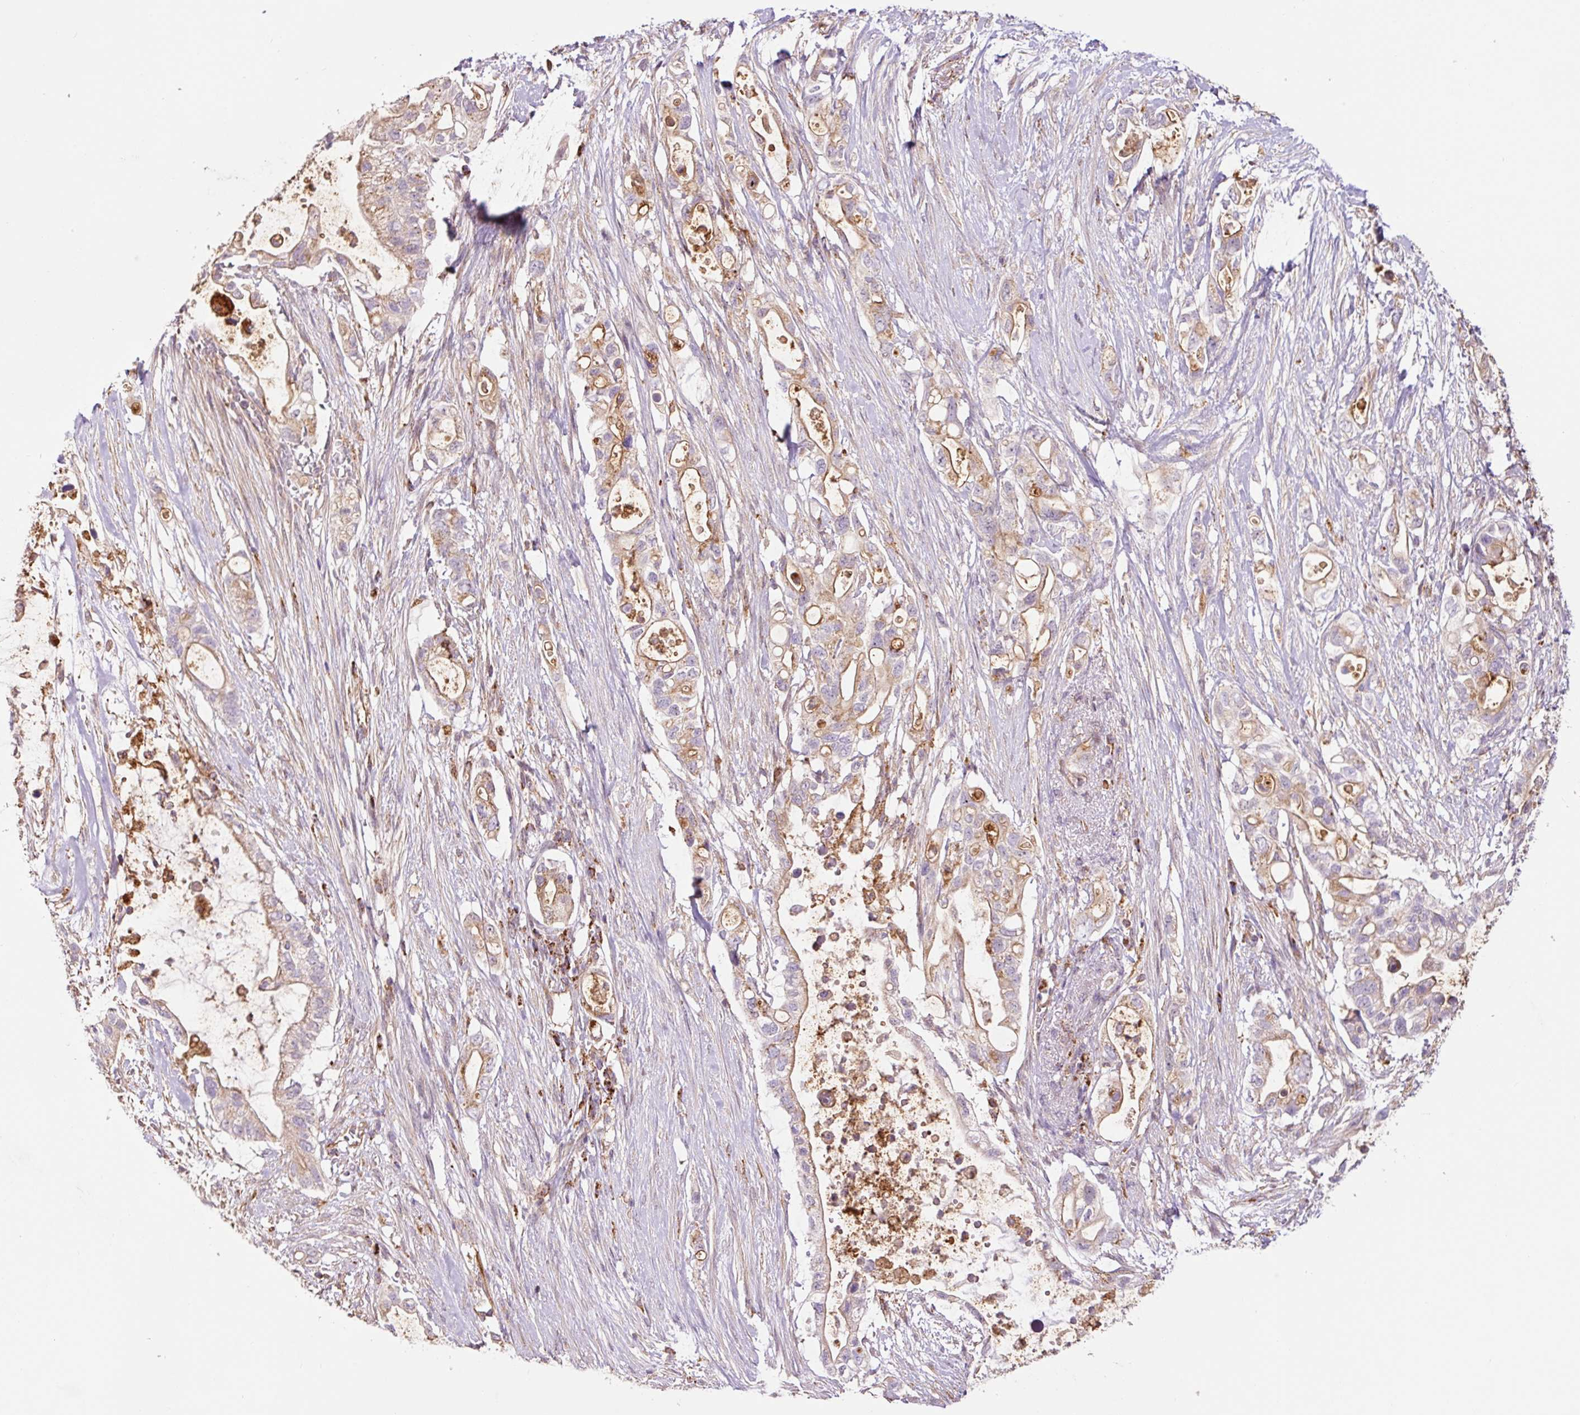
{"staining": {"intensity": "moderate", "quantity": "25%-75%", "location": "cytoplasmic/membranous"}, "tissue": "pancreatic cancer", "cell_type": "Tumor cells", "image_type": "cancer", "snomed": [{"axis": "morphology", "description": "Adenocarcinoma, NOS"}, {"axis": "topography", "description": "Pancreas"}], "caption": "Adenocarcinoma (pancreatic) stained for a protein shows moderate cytoplasmic/membranous positivity in tumor cells. The staining was performed using DAB (3,3'-diaminobenzidine), with brown indicating positive protein expression. Nuclei are stained blue with hematoxylin.", "gene": "PCK2", "patient": {"sex": "female", "age": 72}}